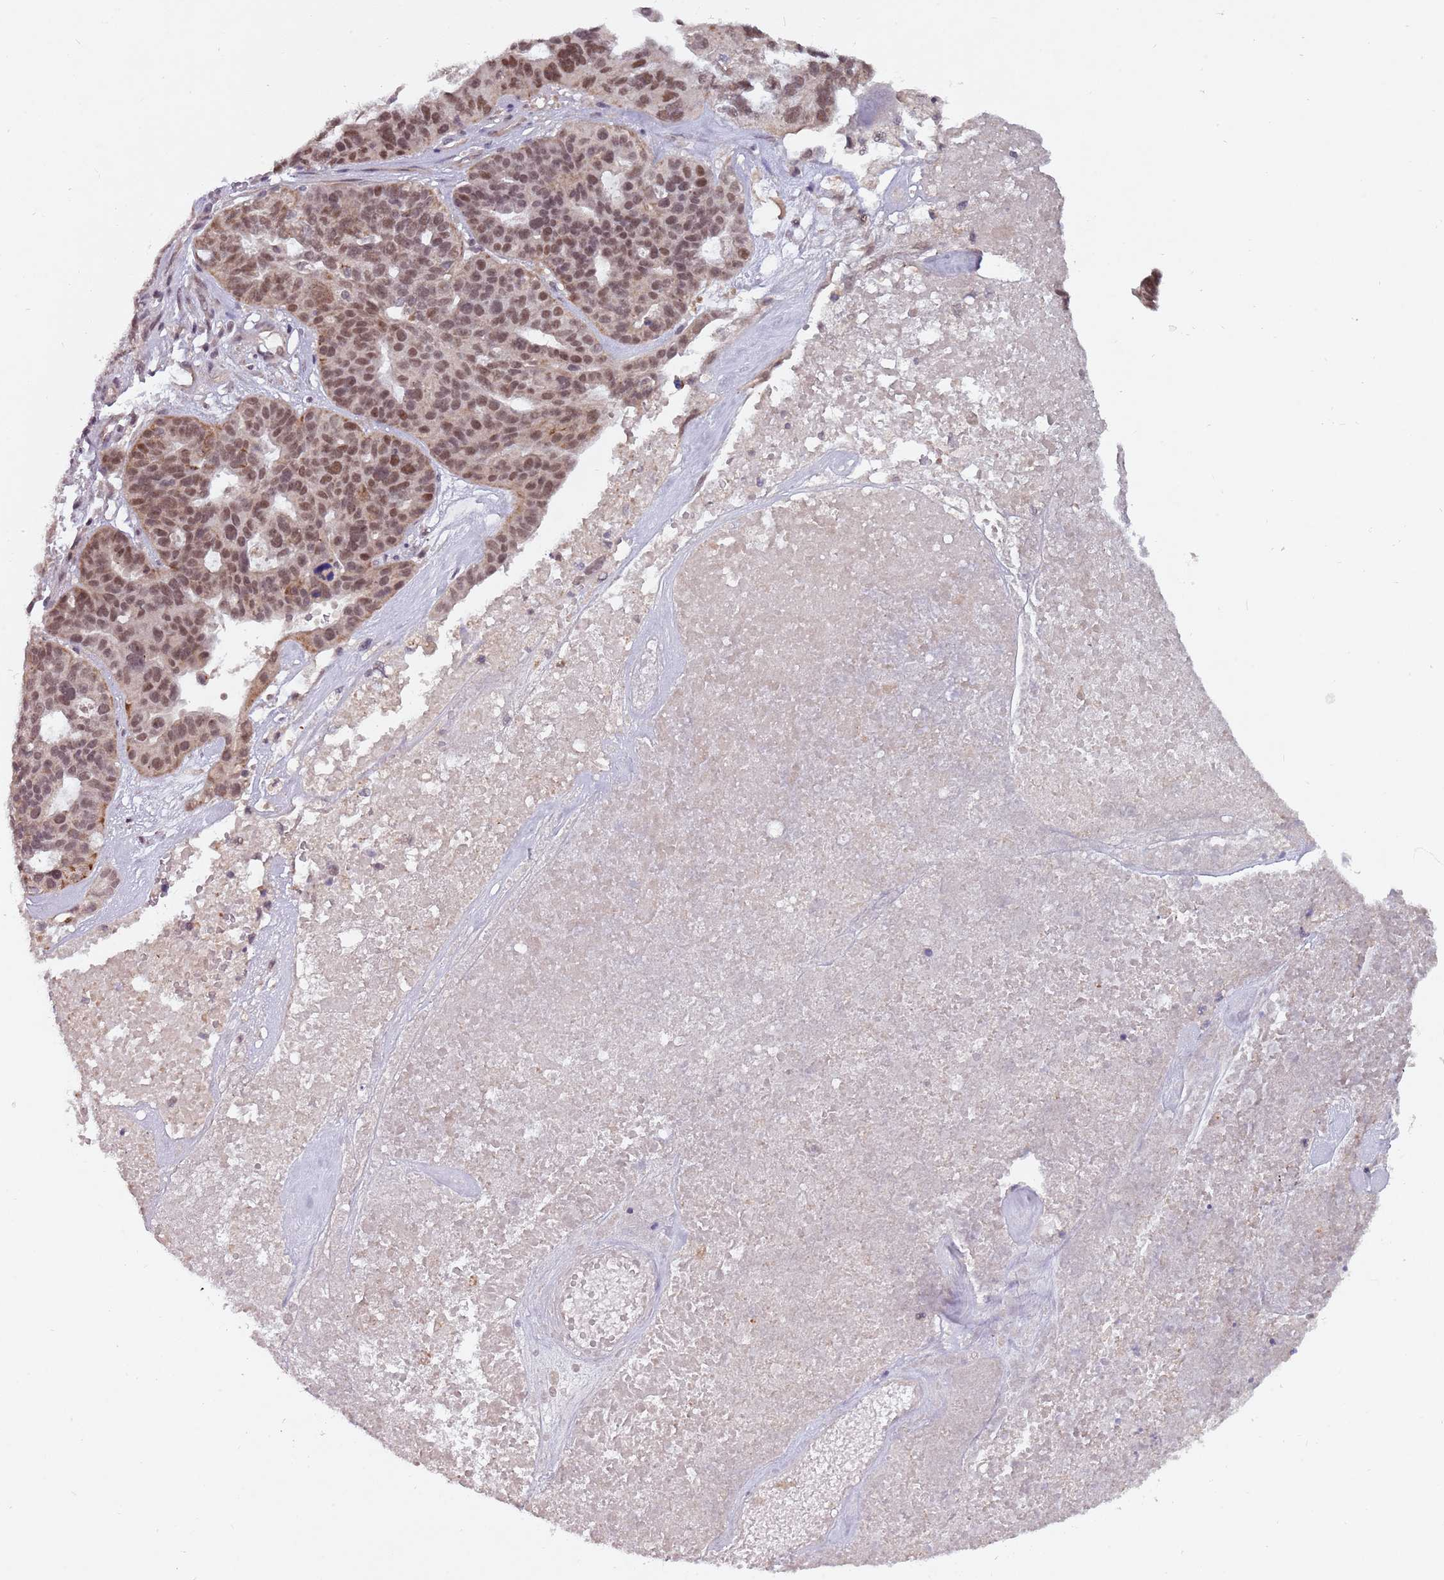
{"staining": {"intensity": "moderate", "quantity": ">75%", "location": "nuclear"}, "tissue": "ovarian cancer", "cell_type": "Tumor cells", "image_type": "cancer", "snomed": [{"axis": "morphology", "description": "Cystadenocarcinoma, serous, NOS"}, {"axis": "topography", "description": "Ovary"}], "caption": "The immunohistochemical stain shows moderate nuclear expression in tumor cells of ovarian serous cystadenocarcinoma tissue.", "gene": "SUDS3", "patient": {"sex": "female", "age": 59}}